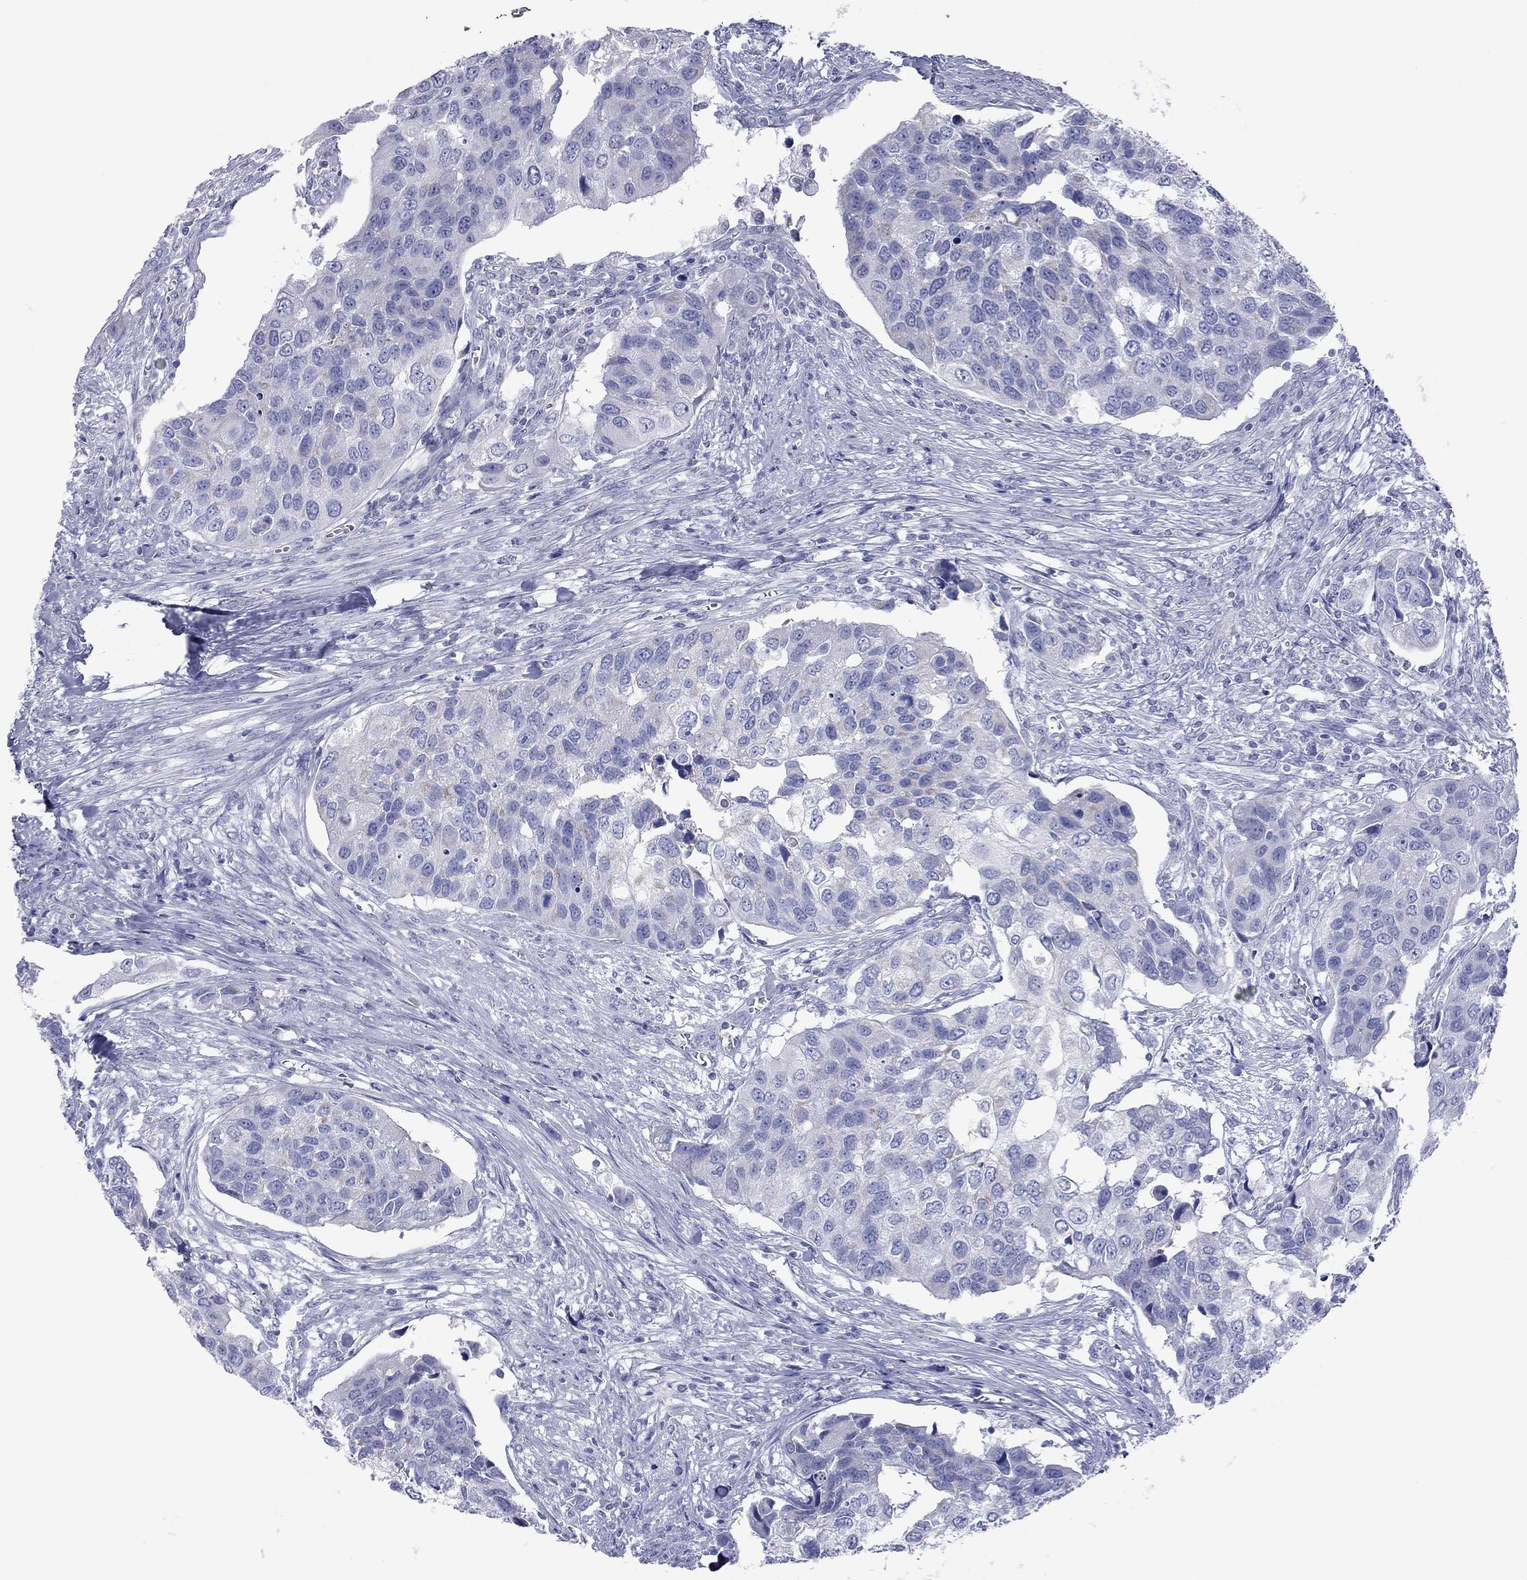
{"staining": {"intensity": "negative", "quantity": "none", "location": "none"}, "tissue": "urothelial cancer", "cell_type": "Tumor cells", "image_type": "cancer", "snomed": [{"axis": "morphology", "description": "Urothelial carcinoma, High grade"}, {"axis": "topography", "description": "Urinary bladder"}], "caption": "There is no significant positivity in tumor cells of urothelial cancer.", "gene": "VSIG10", "patient": {"sex": "male", "age": 60}}